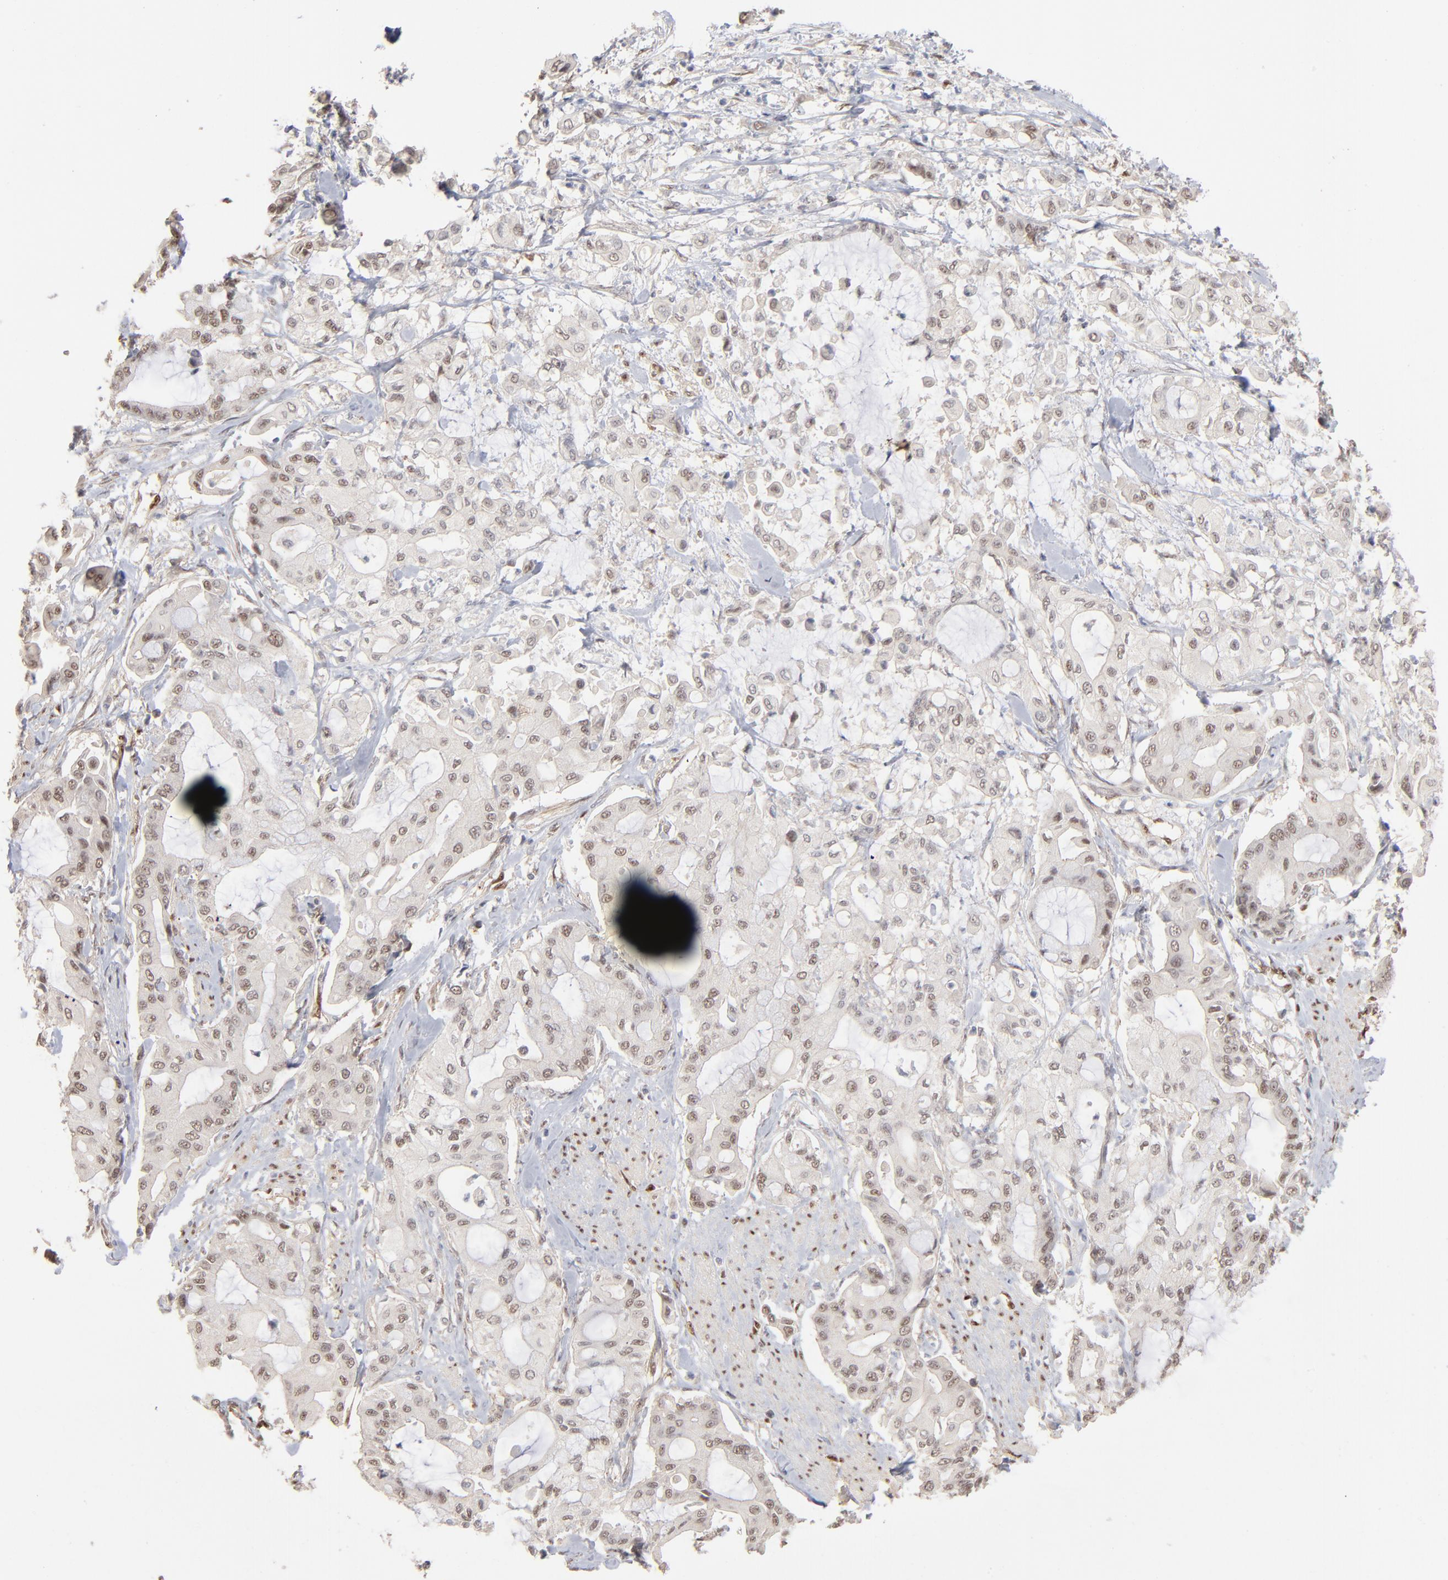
{"staining": {"intensity": "weak", "quantity": "<25%", "location": "nuclear"}, "tissue": "pancreatic cancer", "cell_type": "Tumor cells", "image_type": "cancer", "snomed": [{"axis": "morphology", "description": "Adenocarcinoma, NOS"}, {"axis": "morphology", "description": "Adenocarcinoma, metastatic, NOS"}, {"axis": "topography", "description": "Lymph node"}, {"axis": "topography", "description": "Pancreas"}, {"axis": "topography", "description": "Duodenum"}], "caption": "Human pancreatic cancer (metastatic adenocarcinoma) stained for a protein using IHC reveals no positivity in tumor cells.", "gene": "NFIB", "patient": {"sex": "female", "age": 64}}